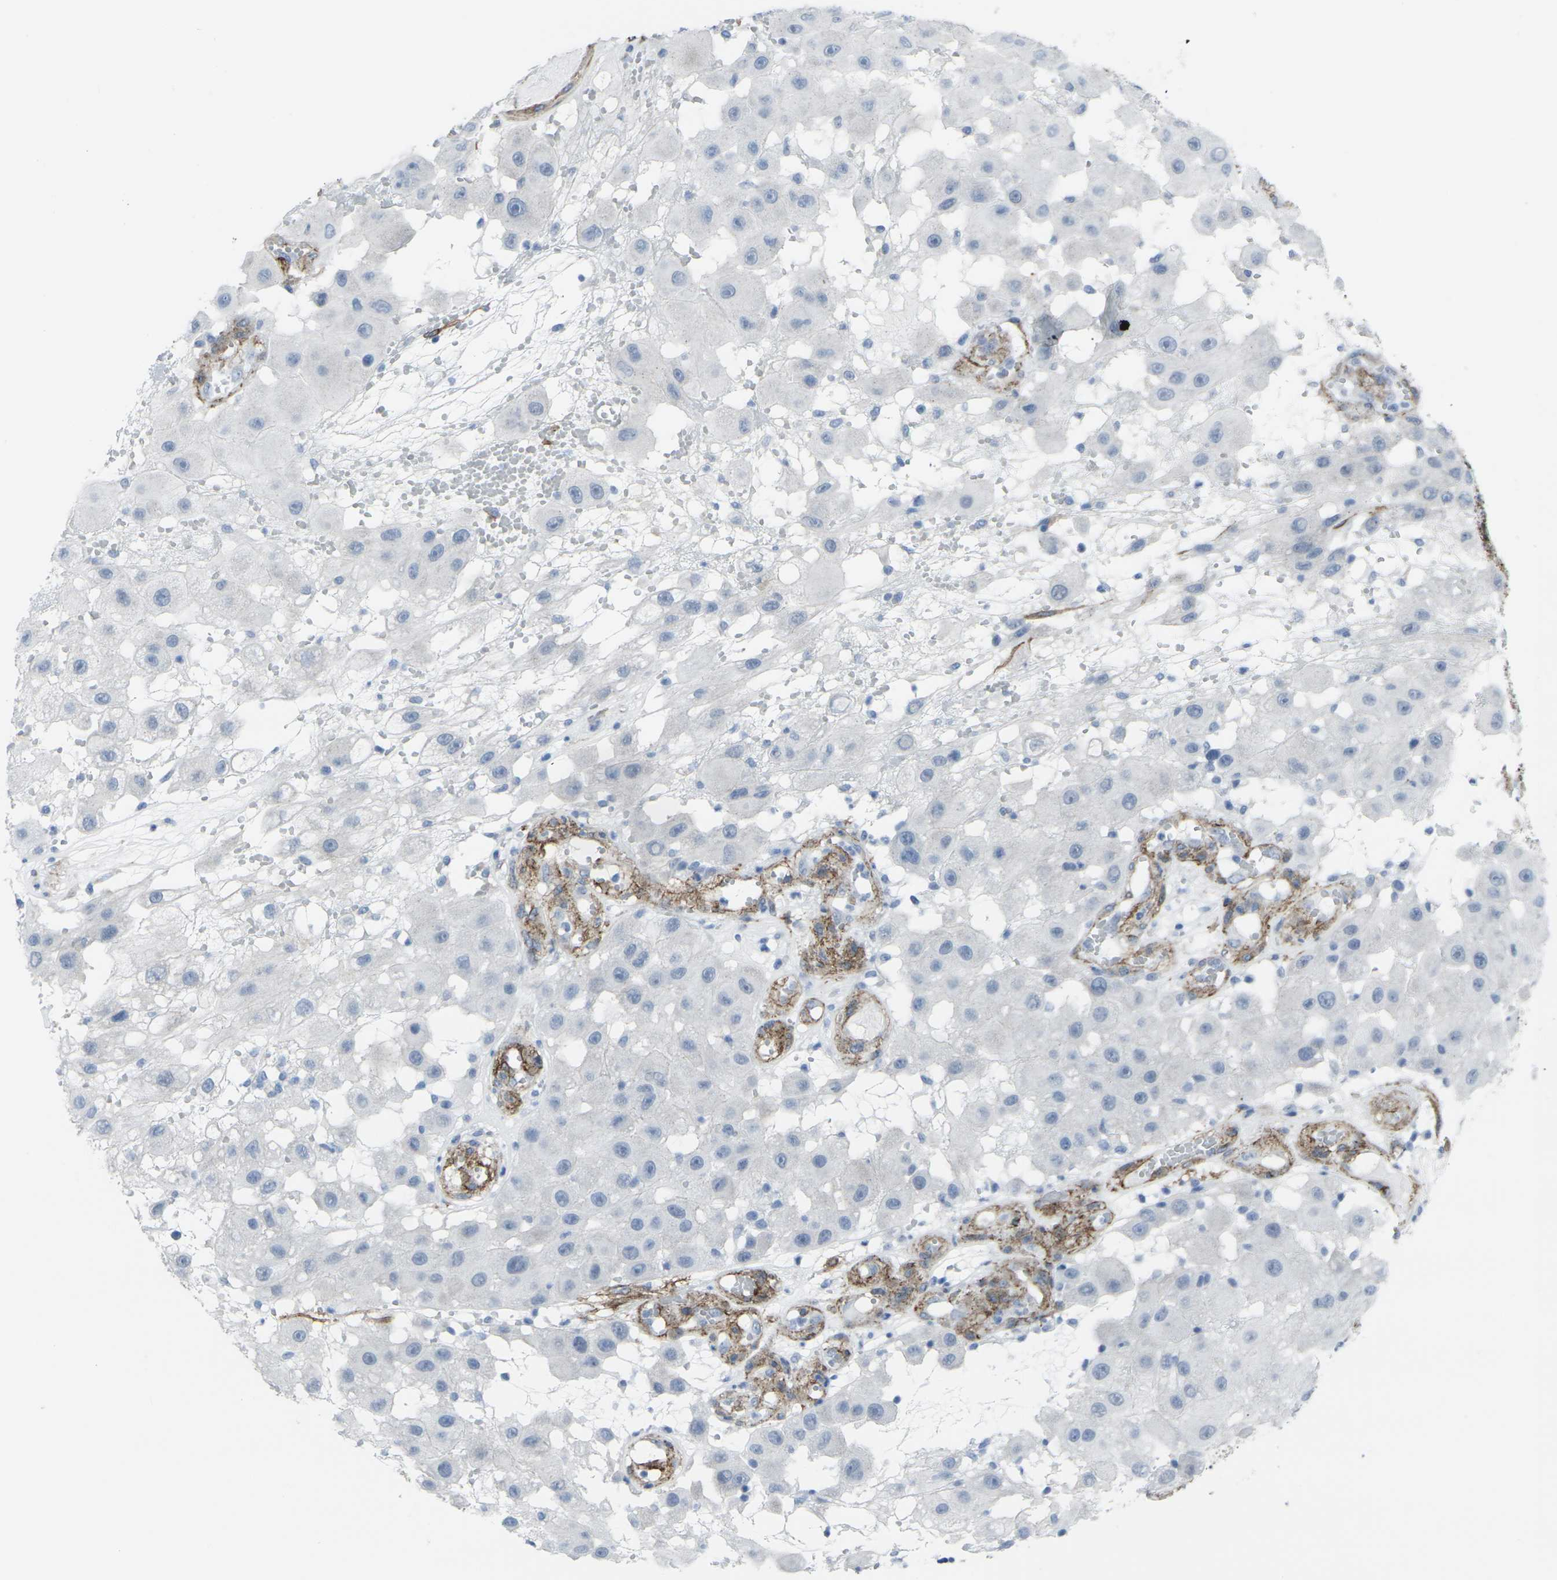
{"staining": {"intensity": "negative", "quantity": "none", "location": "none"}, "tissue": "melanoma", "cell_type": "Tumor cells", "image_type": "cancer", "snomed": [{"axis": "morphology", "description": "Malignant melanoma, NOS"}, {"axis": "topography", "description": "Skin"}], "caption": "An IHC image of melanoma is shown. There is no staining in tumor cells of melanoma. The staining is performed using DAB (3,3'-diaminobenzidine) brown chromogen with nuclei counter-stained in using hematoxylin.", "gene": "CDH11", "patient": {"sex": "female", "age": 81}}